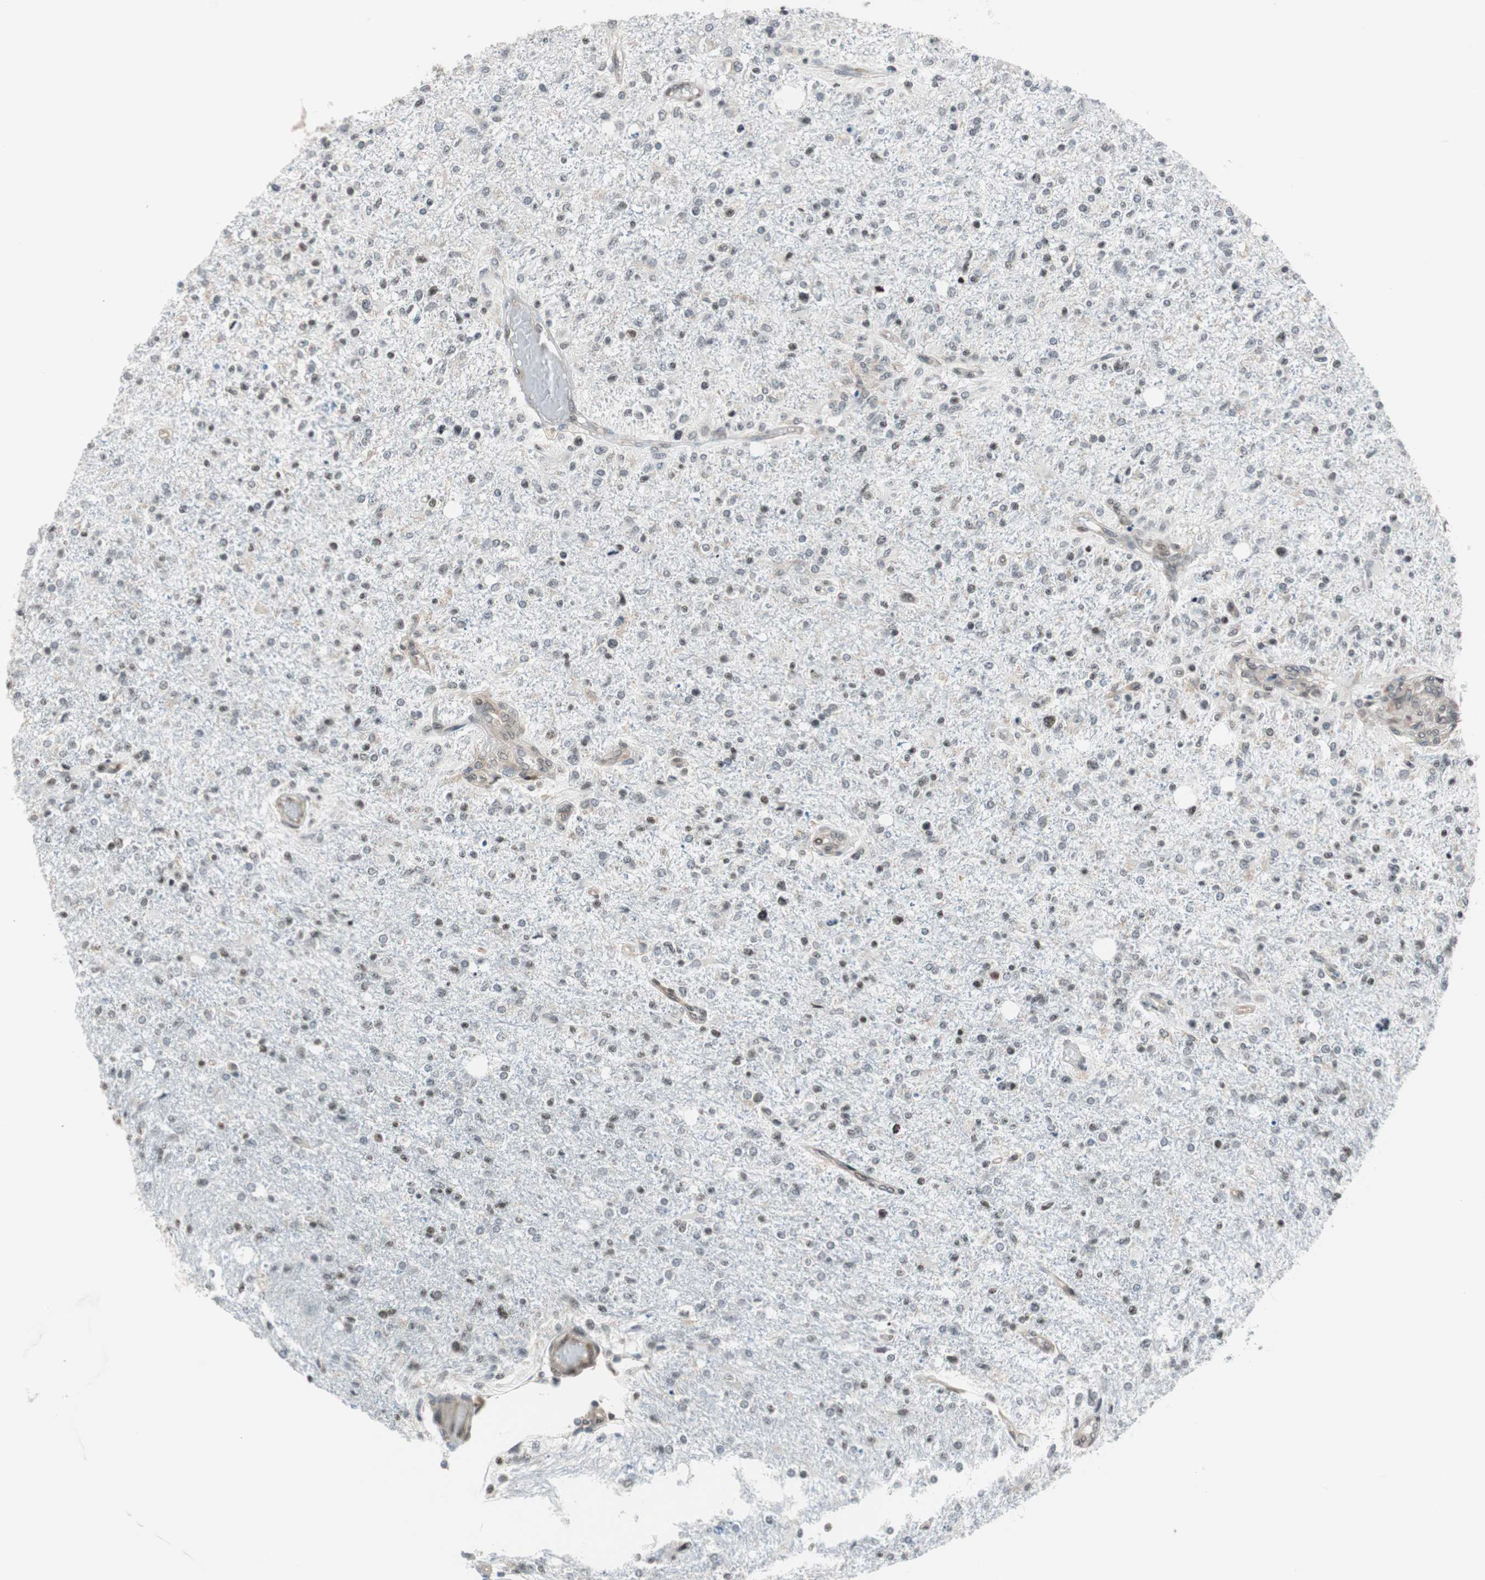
{"staining": {"intensity": "strong", "quantity": "<25%", "location": "nuclear"}, "tissue": "glioma", "cell_type": "Tumor cells", "image_type": "cancer", "snomed": [{"axis": "morphology", "description": "Glioma, malignant, High grade"}, {"axis": "topography", "description": "Cerebral cortex"}], "caption": "Immunohistochemical staining of human glioma exhibits medium levels of strong nuclear staining in approximately <25% of tumor cells.", "gene": "ZNF512B", "patient": {"sex": "male", "age": 76}}